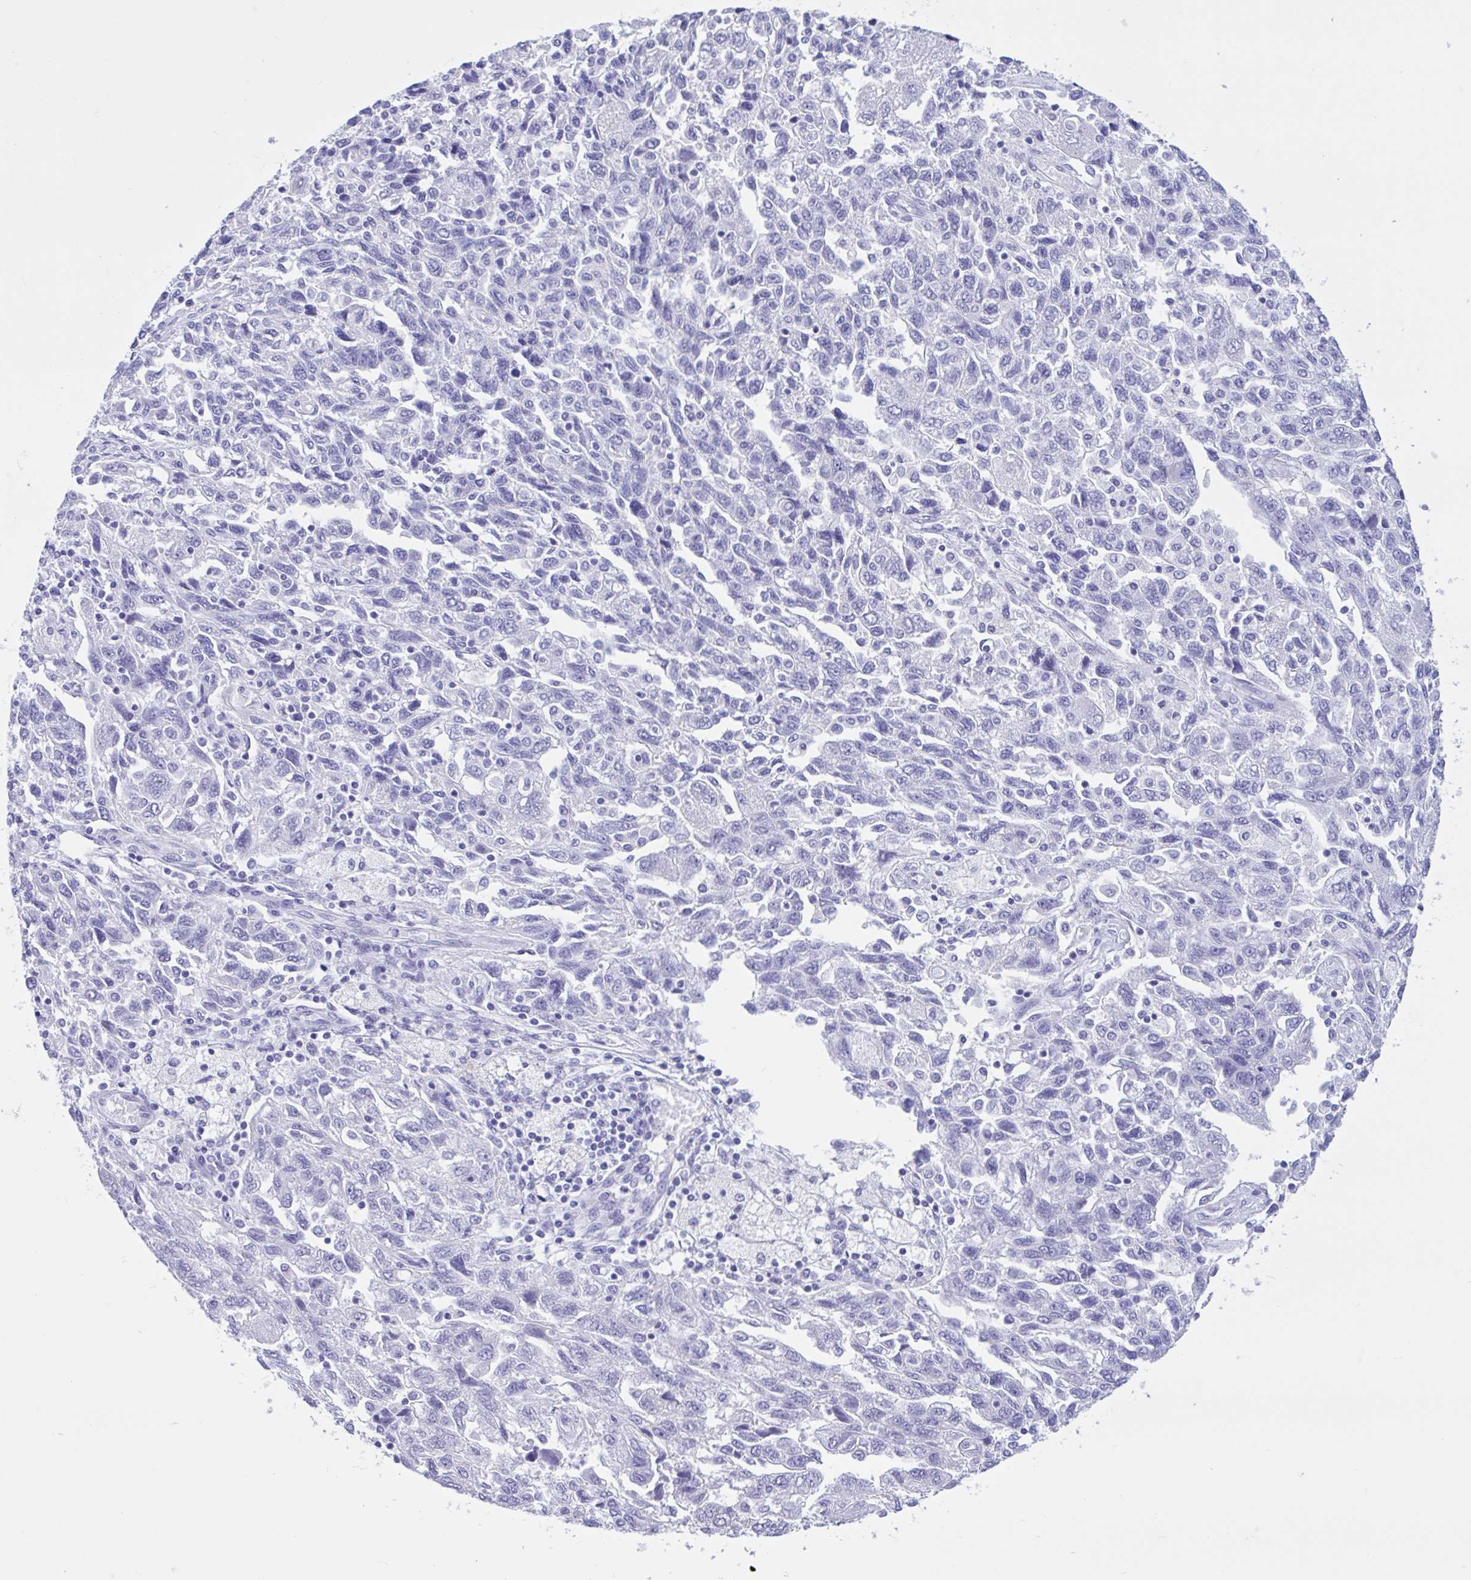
{"staining": {"intensity": "negative", "quantity": "none", "location": "none"}, "tissue": "ovarian cancer", "cell_type": "Tumor cells", "image_type": "cancer", "snomed": [{"axis": "morphology", "description": "Carcinoma, NOS"}, {"axis": "morphology", "description": "Cystadenocarcinoma, serous, NOS"}, {"axis": "topography", "description": "Ovary"}], "caption": "Immunohistochemistry of human carcinoma (ovarian) shows no expression in tumor cells. (Brightfield microscopy of DAB immunohistochemistry (IHC) at high magnification).", "gene": "OR4N4", "patient": {"sex": "female", "age": 69}}